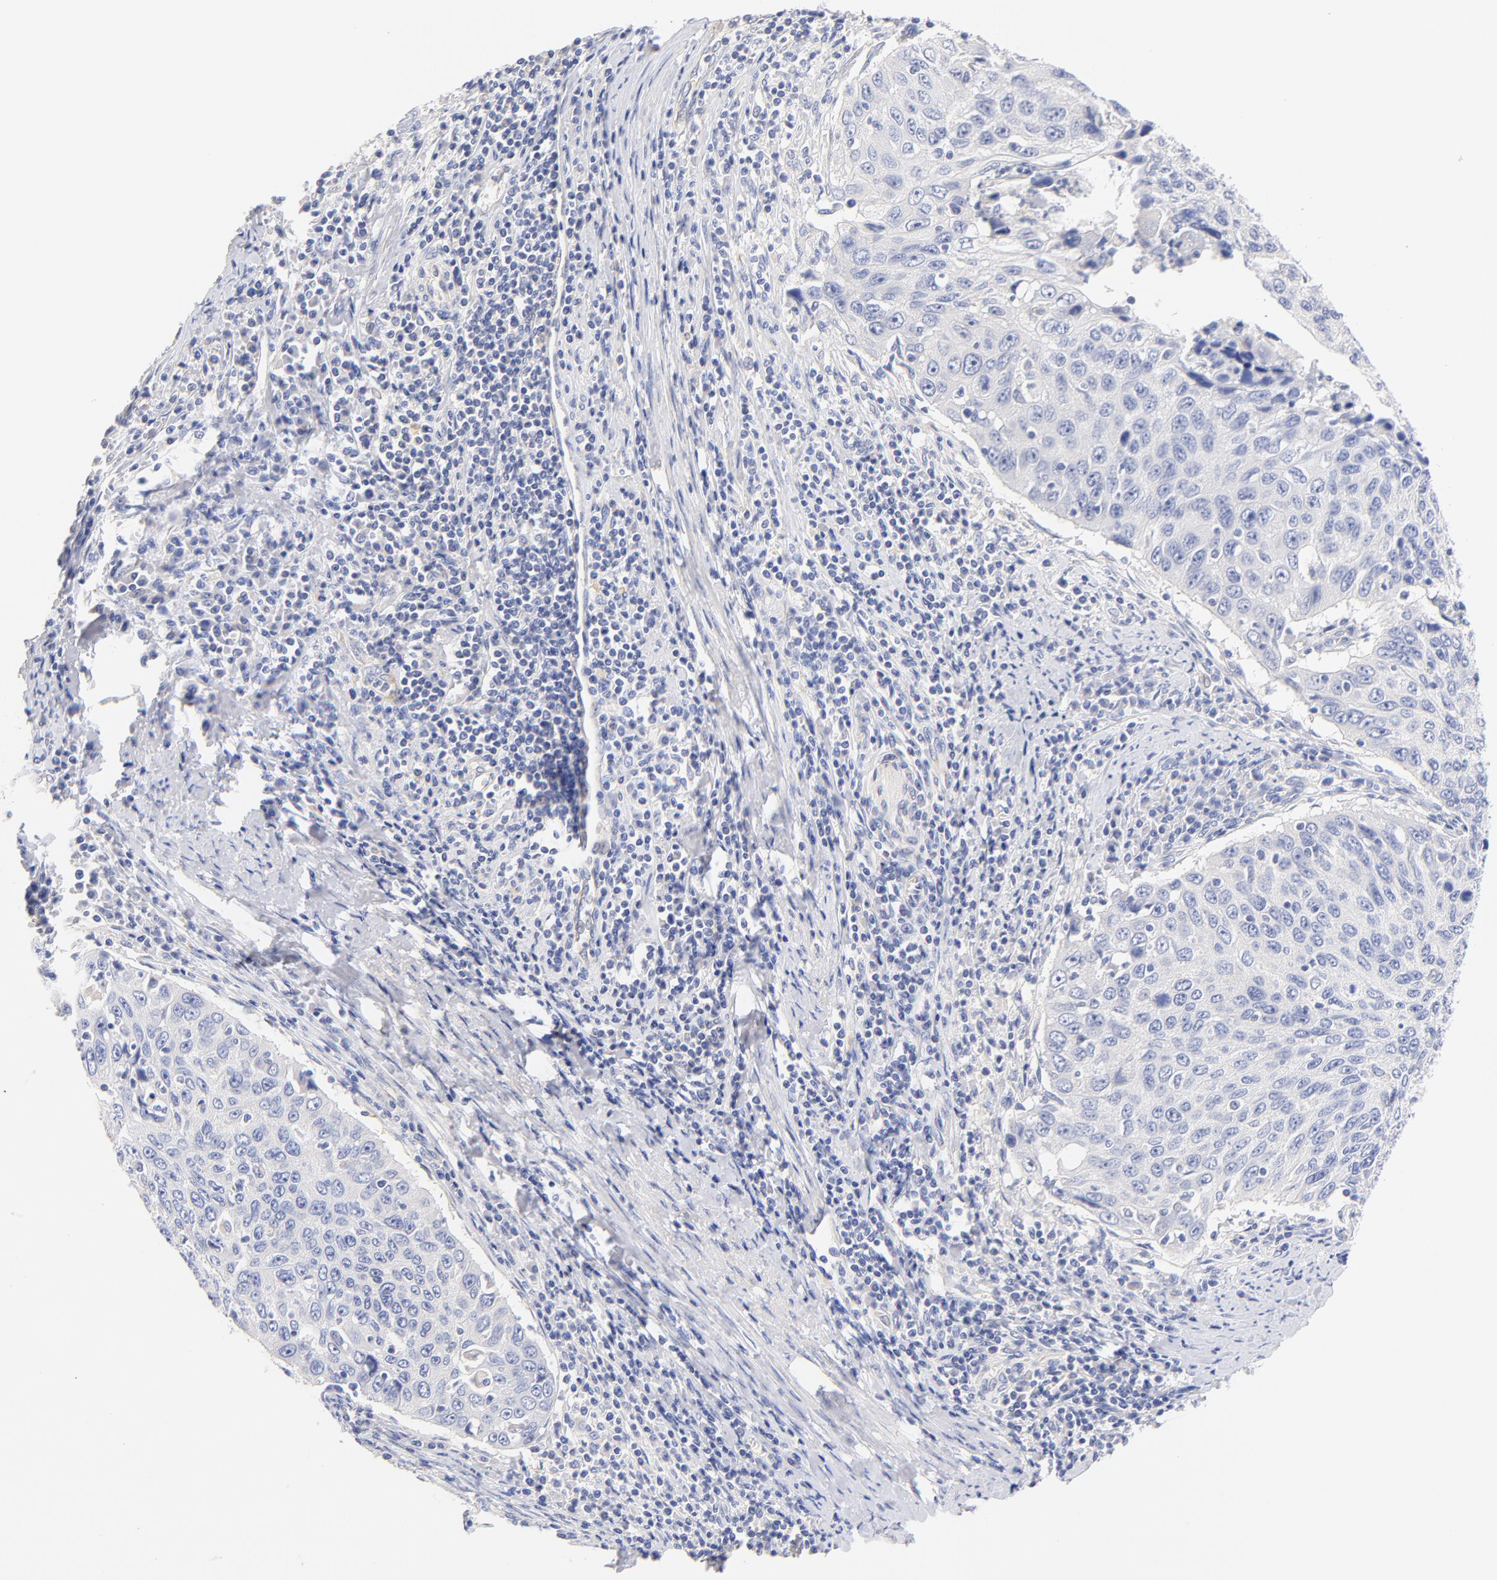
{"staining": {"intensity": "negative", "quantity": "none", "location": "none"}, "tissue": "cervical cancer", "cell_type": "Tumor cells", "image_type": "cancer", "snomed": [{"axis": "morphology", "description": "Squamous cell carcinoma, NOS"}, {"axis": "topography", "description": "Cervix"}], "caption": "Tumor cells show no significant protein staining in cervical squamous cell carcinoma.", "gene": "HS3ST1", "patient": {"sex": "female", "age": 53}}